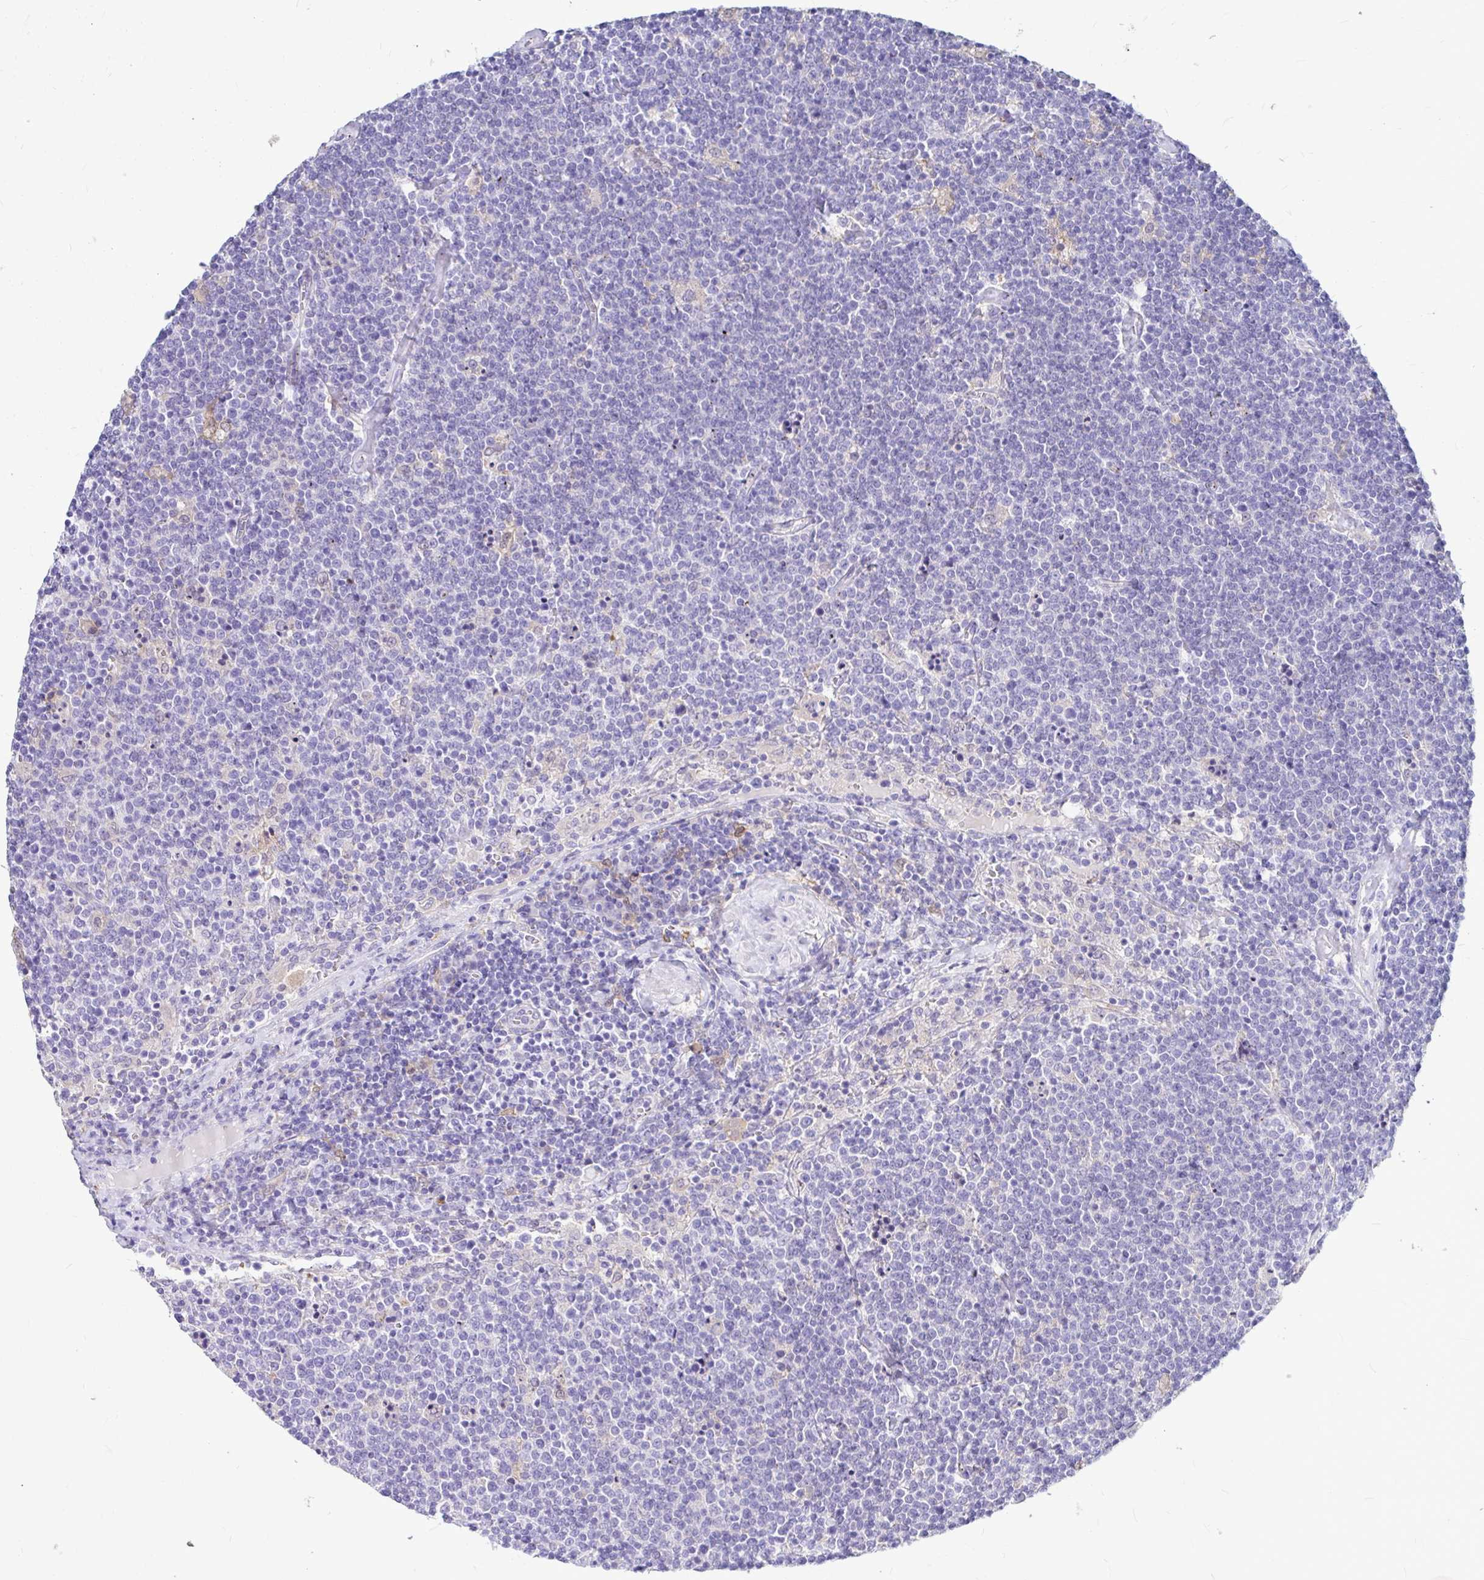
{"staining": {"intensity": "negative", "quantity": "none", "location": "none"}, "tissue": "lymphoma", "cell_type": "Tumor cells", "image_type": "cancer", "snomed": [{"axis": "morphology", "description": "Malignant lymphoma, non-Hodgkin's type, High grade"}, {"axis": "topography", "description": "Lymph node"}], "caption": "Tumor cells are negative for brown protein staining in lymphoma.", "gene": "IDH1", "patient": {"sex": "male", "age": 61}}